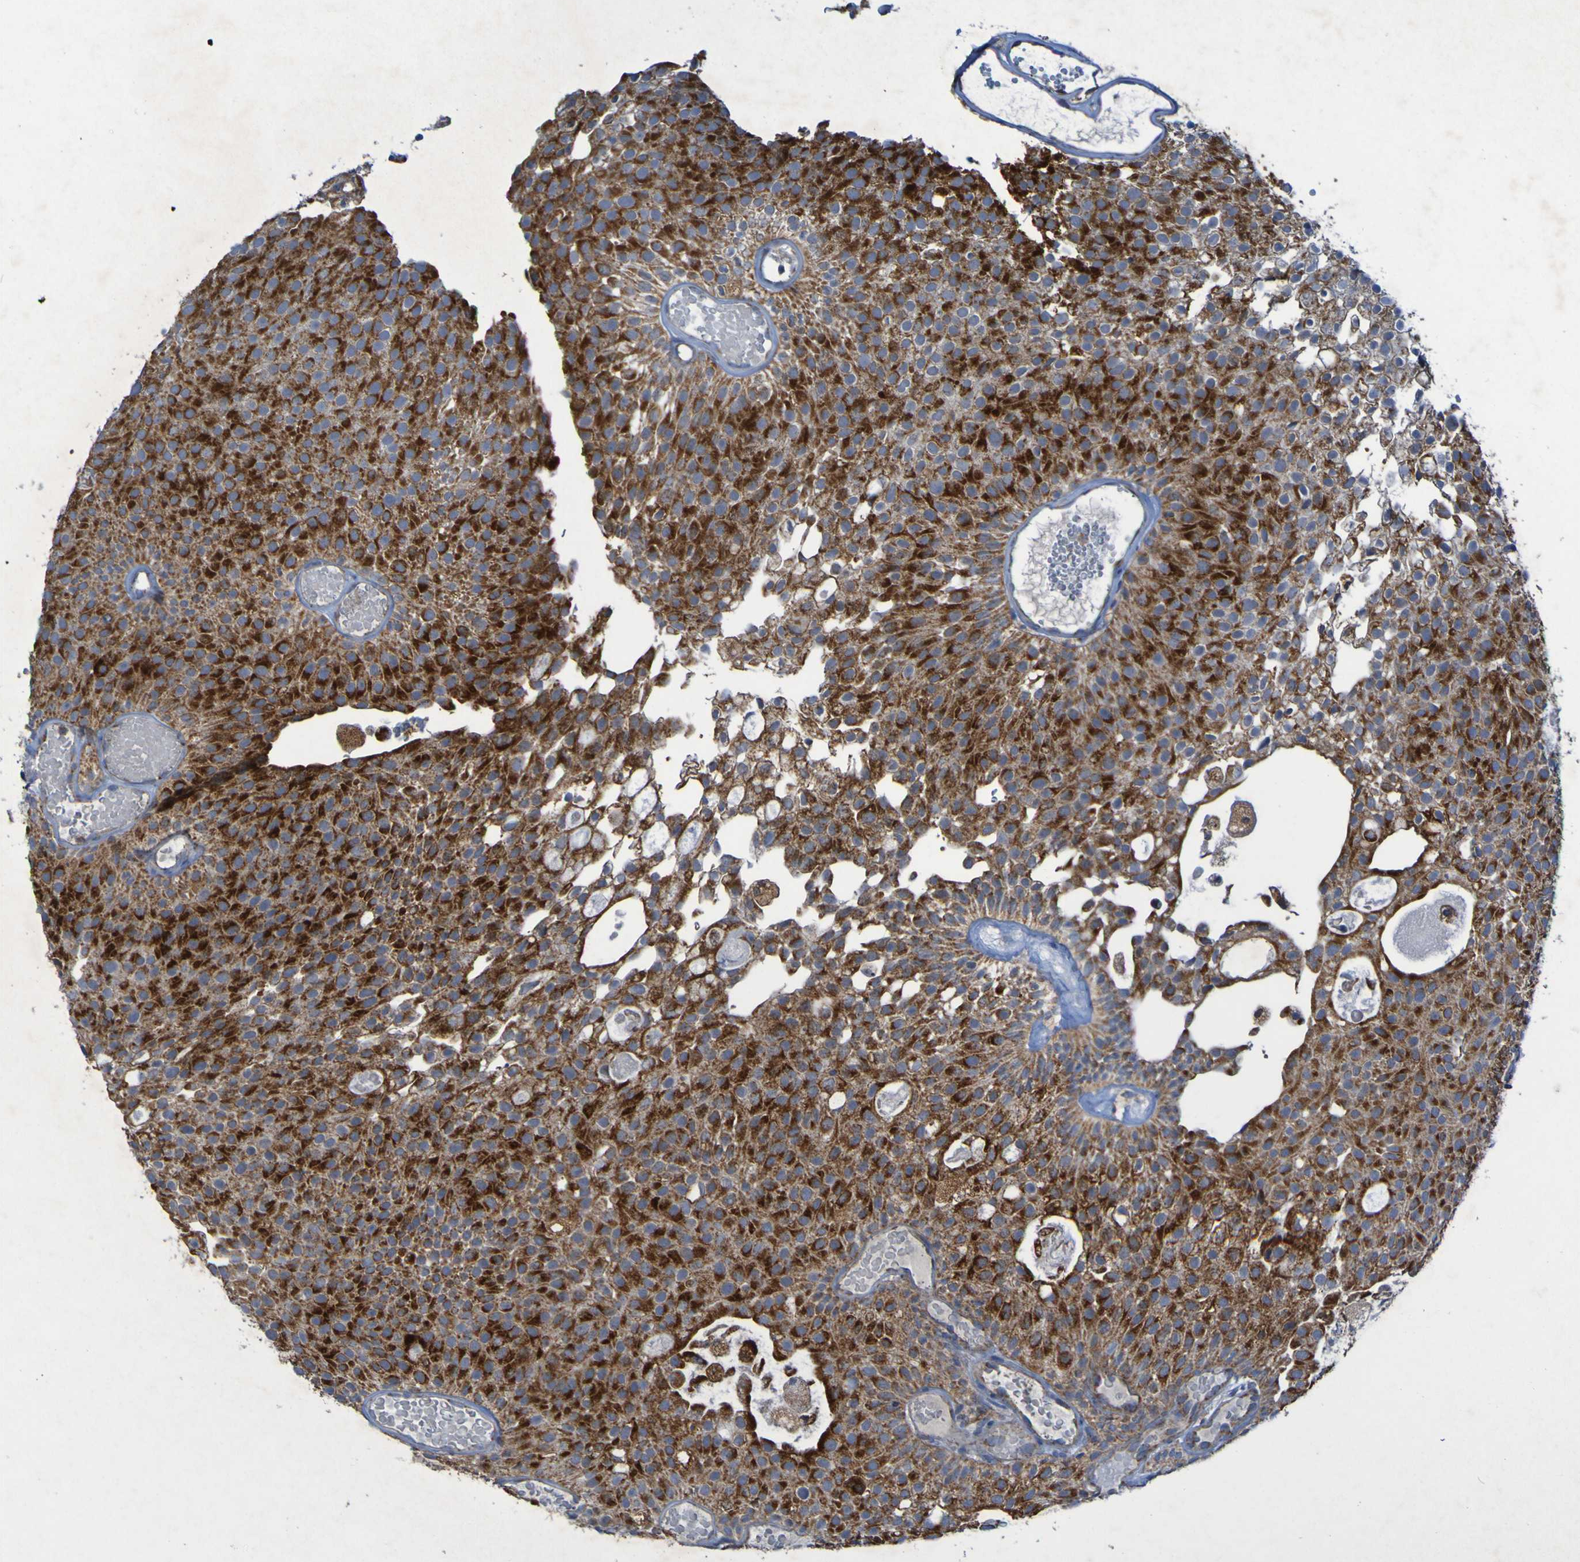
{"staining": {"intensity": "strong", "quantity": ">75%", "location": "cytoplasmic/membranous"}, "tissue": "urothelial cancer", "cell_type": "Tumor cells", "image_type": "cancer", "snomed": [{"axis": "morphology", "description": "Urothelial carcinoma, Low grade"}, {"axis": "topography", "description": "Urinary bladder"}], "caption": "A histopathology image showing strong cytoplasmic/membranous expression in about >75% of tumor cells in urothelial cancer, as visualized by brown immunohistochemical staining.", "gene": "CCDC51", "patient": {"sex": "male", "age": 78}}